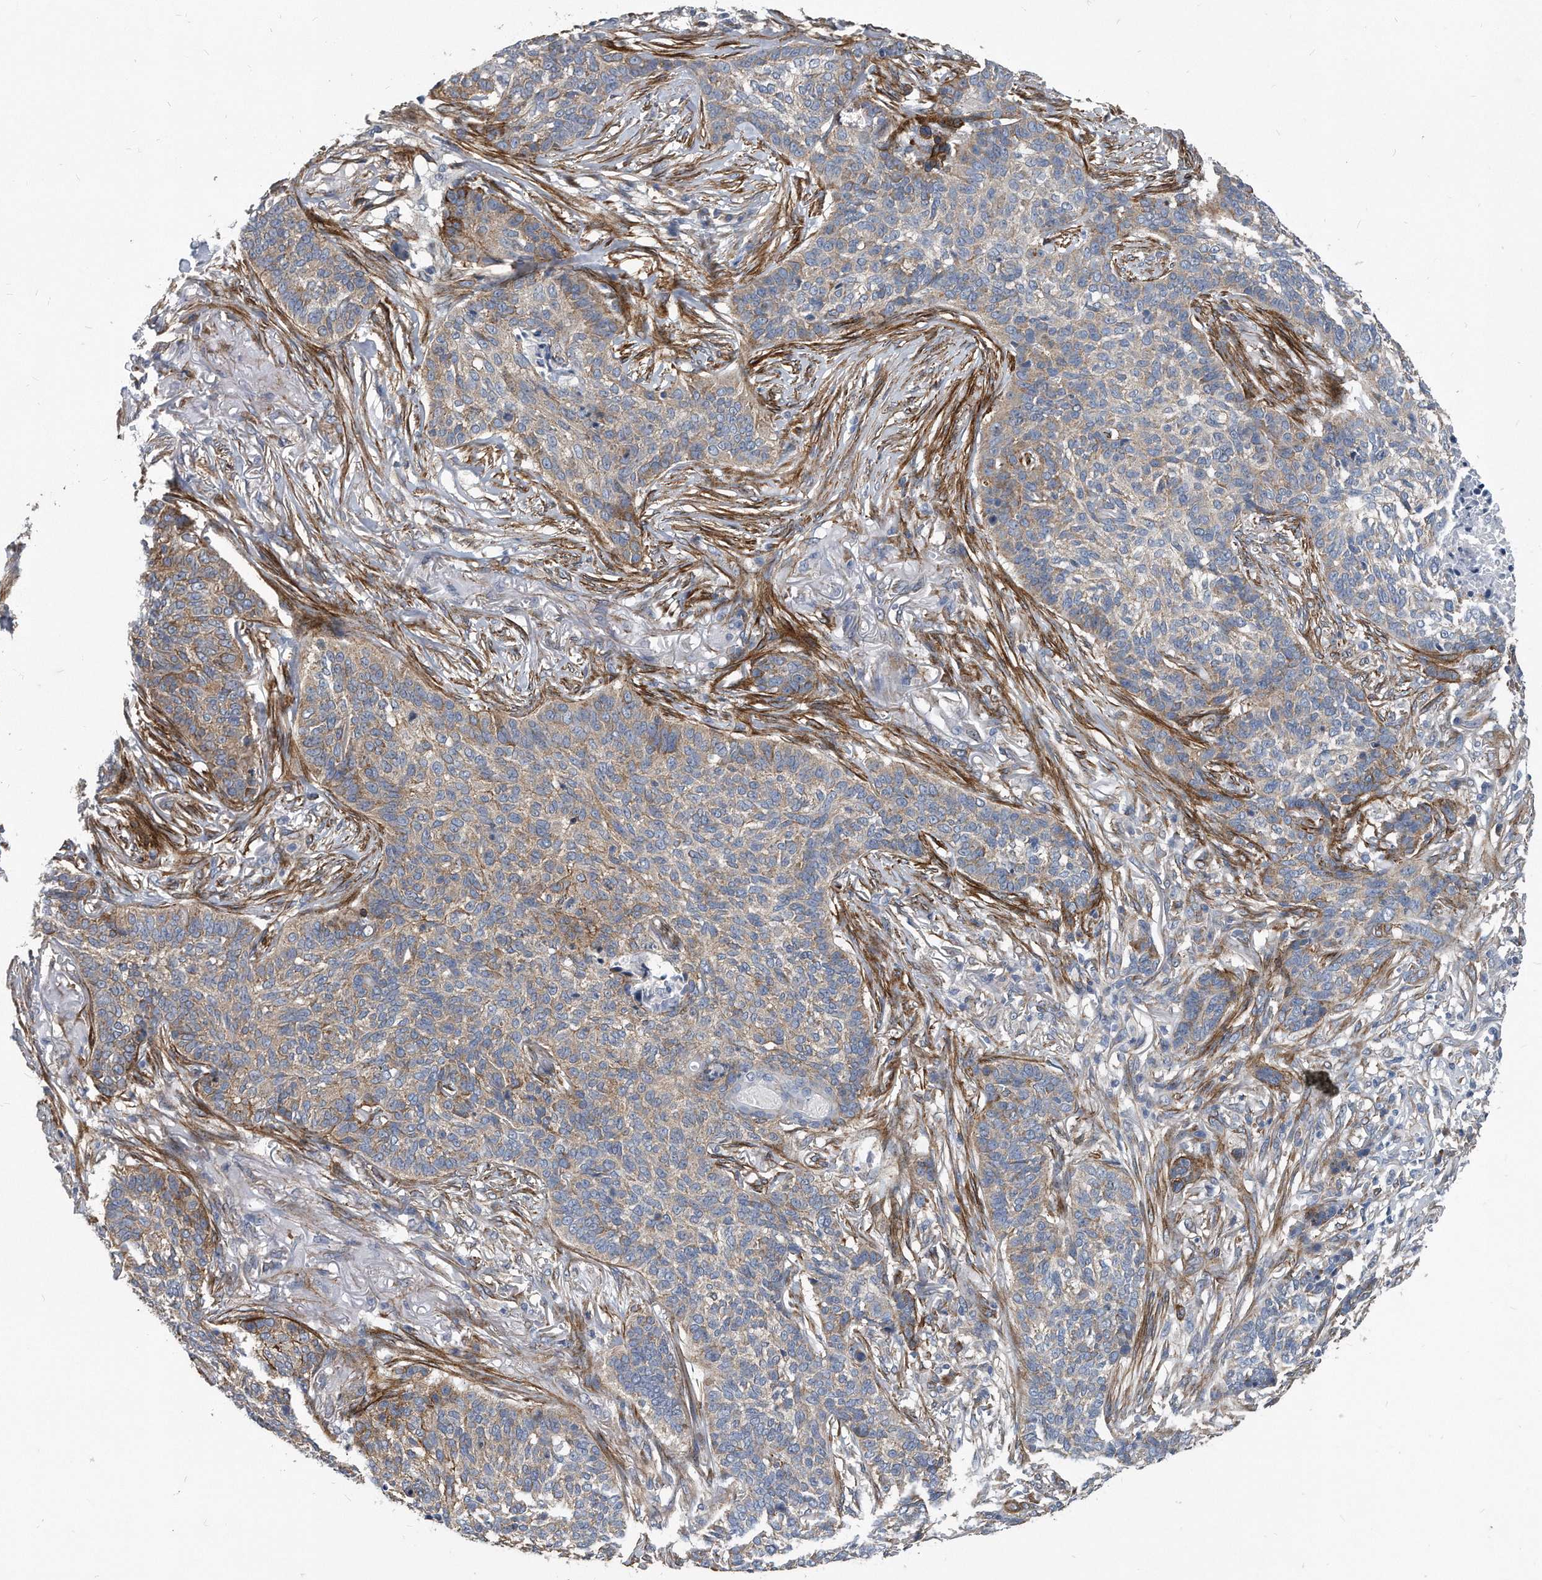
{"staining": {"intensity": "weak", "quantity": "25%-75%", "location": "cytoplasmic/membranous"}, "tissue": "skin cancer", "cell_type": "Tumor cells", "image_type": "cancer", "snomed": [{"axis": "morphology", "description": "Basal cell carcinoma"}, {"axis": "topography", "description": "Skin"}], "caption": "Protein expression analysis of human skin cancer (basal cell carcinoma) reveals weak cytoplasmic/membranous expression in about 25%-75% of tumor cells.", "gene": "EIF2B4", "patient": {"sex": "male", "age": 85}}